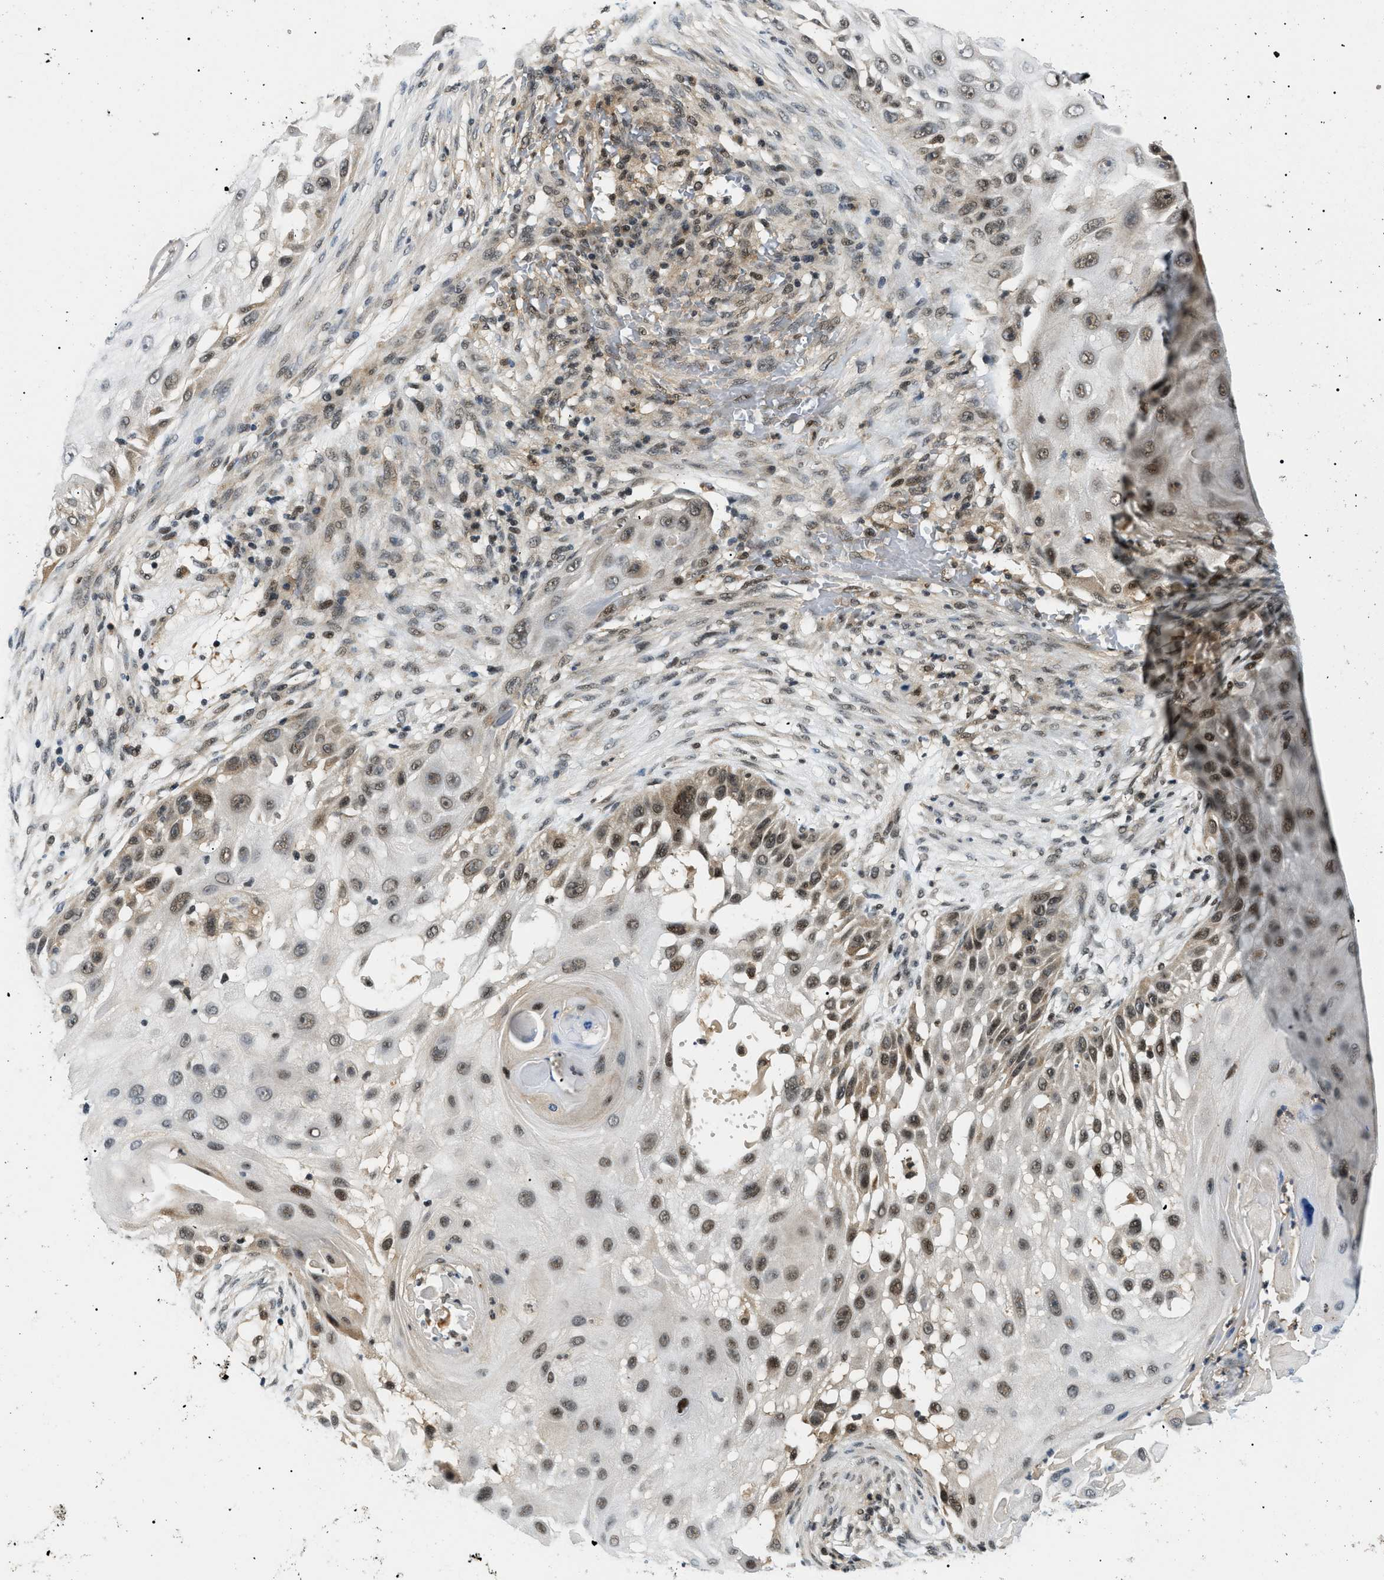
{"staining": {"intensity": "moderate", "quantity": "25%-75%", "location": "nuclear"}, "tissue": "skin cancer", "cell_type": "Tumor cells", "image_type": "cancer", "snomed": [{"axis": "morphology", "description": "Squamous cell carcinoma, NOS"}, {"axis": "topography", "description": "Skin"}], "caption": "Immunohistochemical staining of skin cancer displays medium levels of moderate nuclear expression in about 25%-75% of tumor cells.", "gene": "RBM15", "patient": {"sex": "female", "age": 44}}